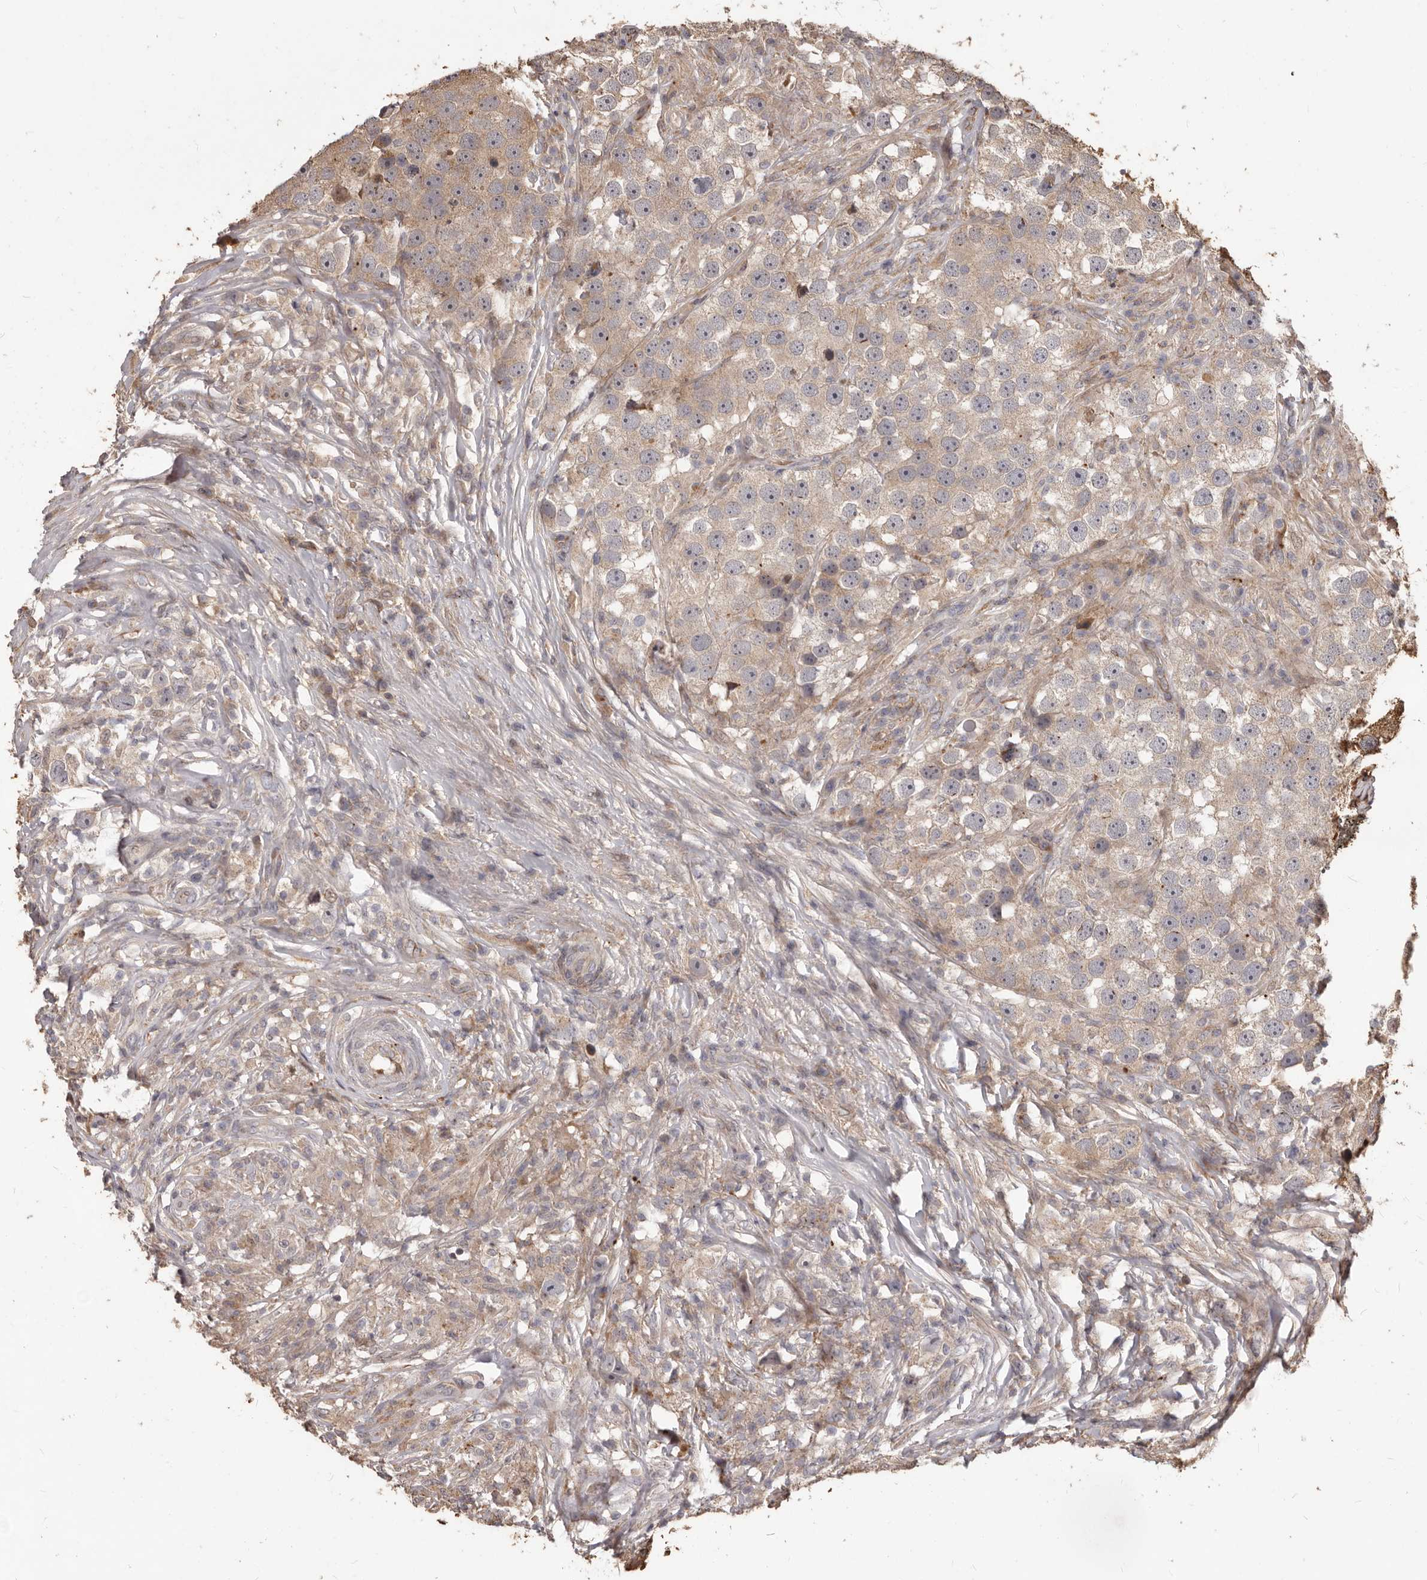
{"staining": {"intensity": "weak", "quantity": "25%-75%", "location": "cytoplasmic/membranous"}, "tissue": "testis cancer", "cell_type": "Tumor cells", "image_type": "cancer", "snomed": [{"axis": "morphology", "description": "Seminoma, NOS"}, {"axis": "topography", "description": "Testis"}], "caption": "High-power microscopy captured an immunohistochemistry (IHC) image of testis cancer (seminoma), revealing weak cytoplasmic/membranous positivity in approximately 25%-75% of tumor cells. Using DAB (brown) and hematoxylin (blue) stains, captured at high magnification using brightfield microscopy.", "gene": "MTO1", "patient": {"sex": "male", "age": 49}}